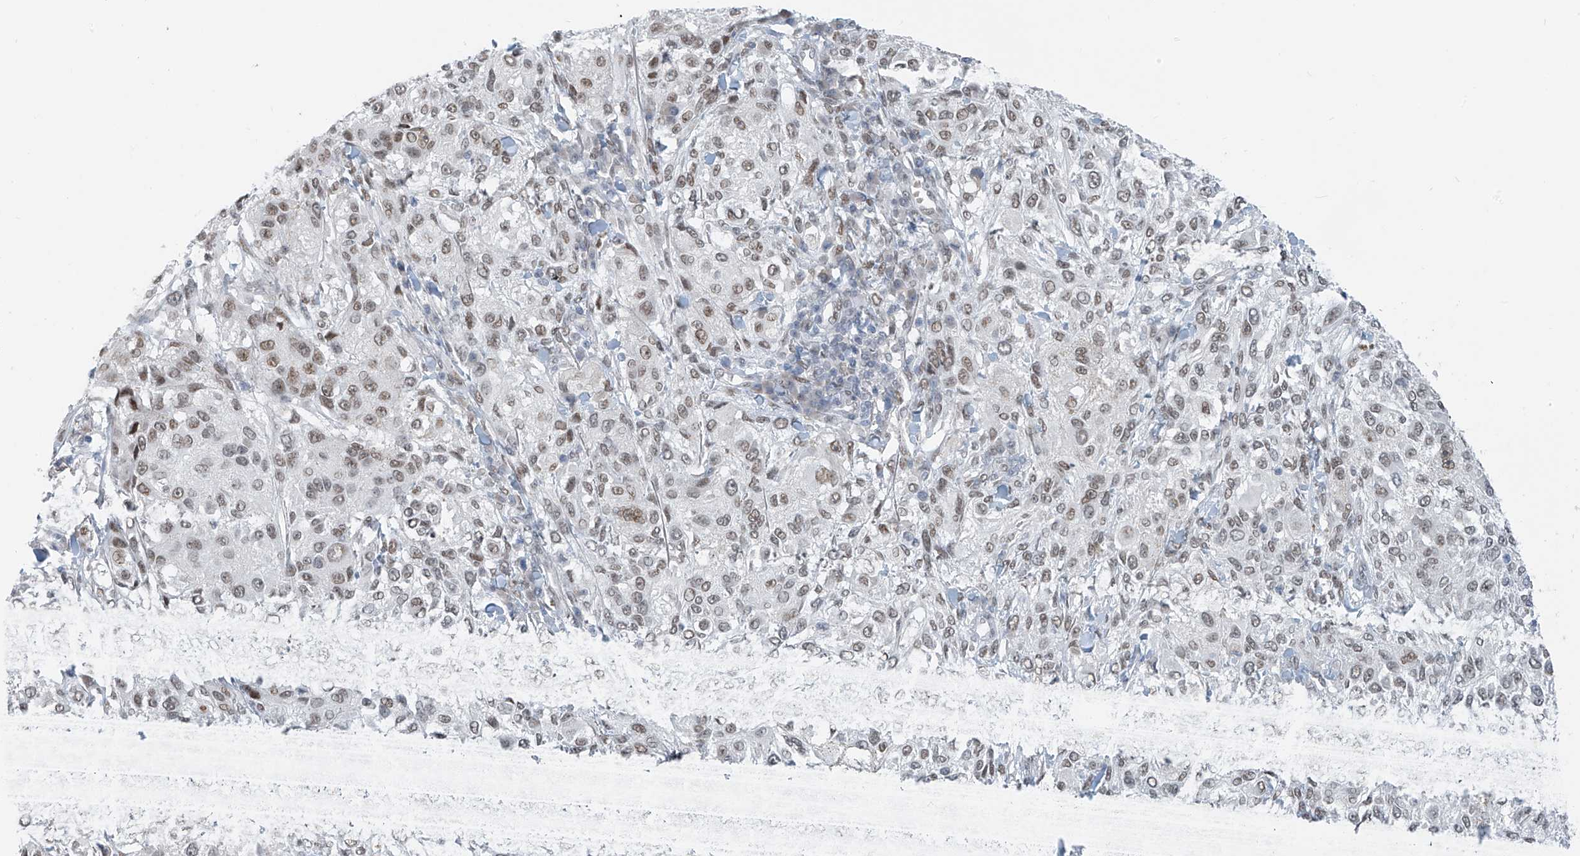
{"staining": {"intensity": "weak", "quantity": ">75%", "location": "nuclear"}, "tissue": "melanoma", "cell_type": "Tumor cells", "image_type": "cancer", "snomed": [{"axis": "morphology", "description": "Necrosis, NOS"}, {"axis": "morphology", "description": "Malignant melanoma, NOS"}, {"axis": "topography", "description": "Skin"}], "caption": "This image exhibits melanoma stained with immunohistochemistry to label a protein in brown. The nuclear of tumor cells show weak positivity for the protein. Nuclei are counter-stained blue.", "gene": "MCM9", "patient": {"sex": "female", "age": 87}}